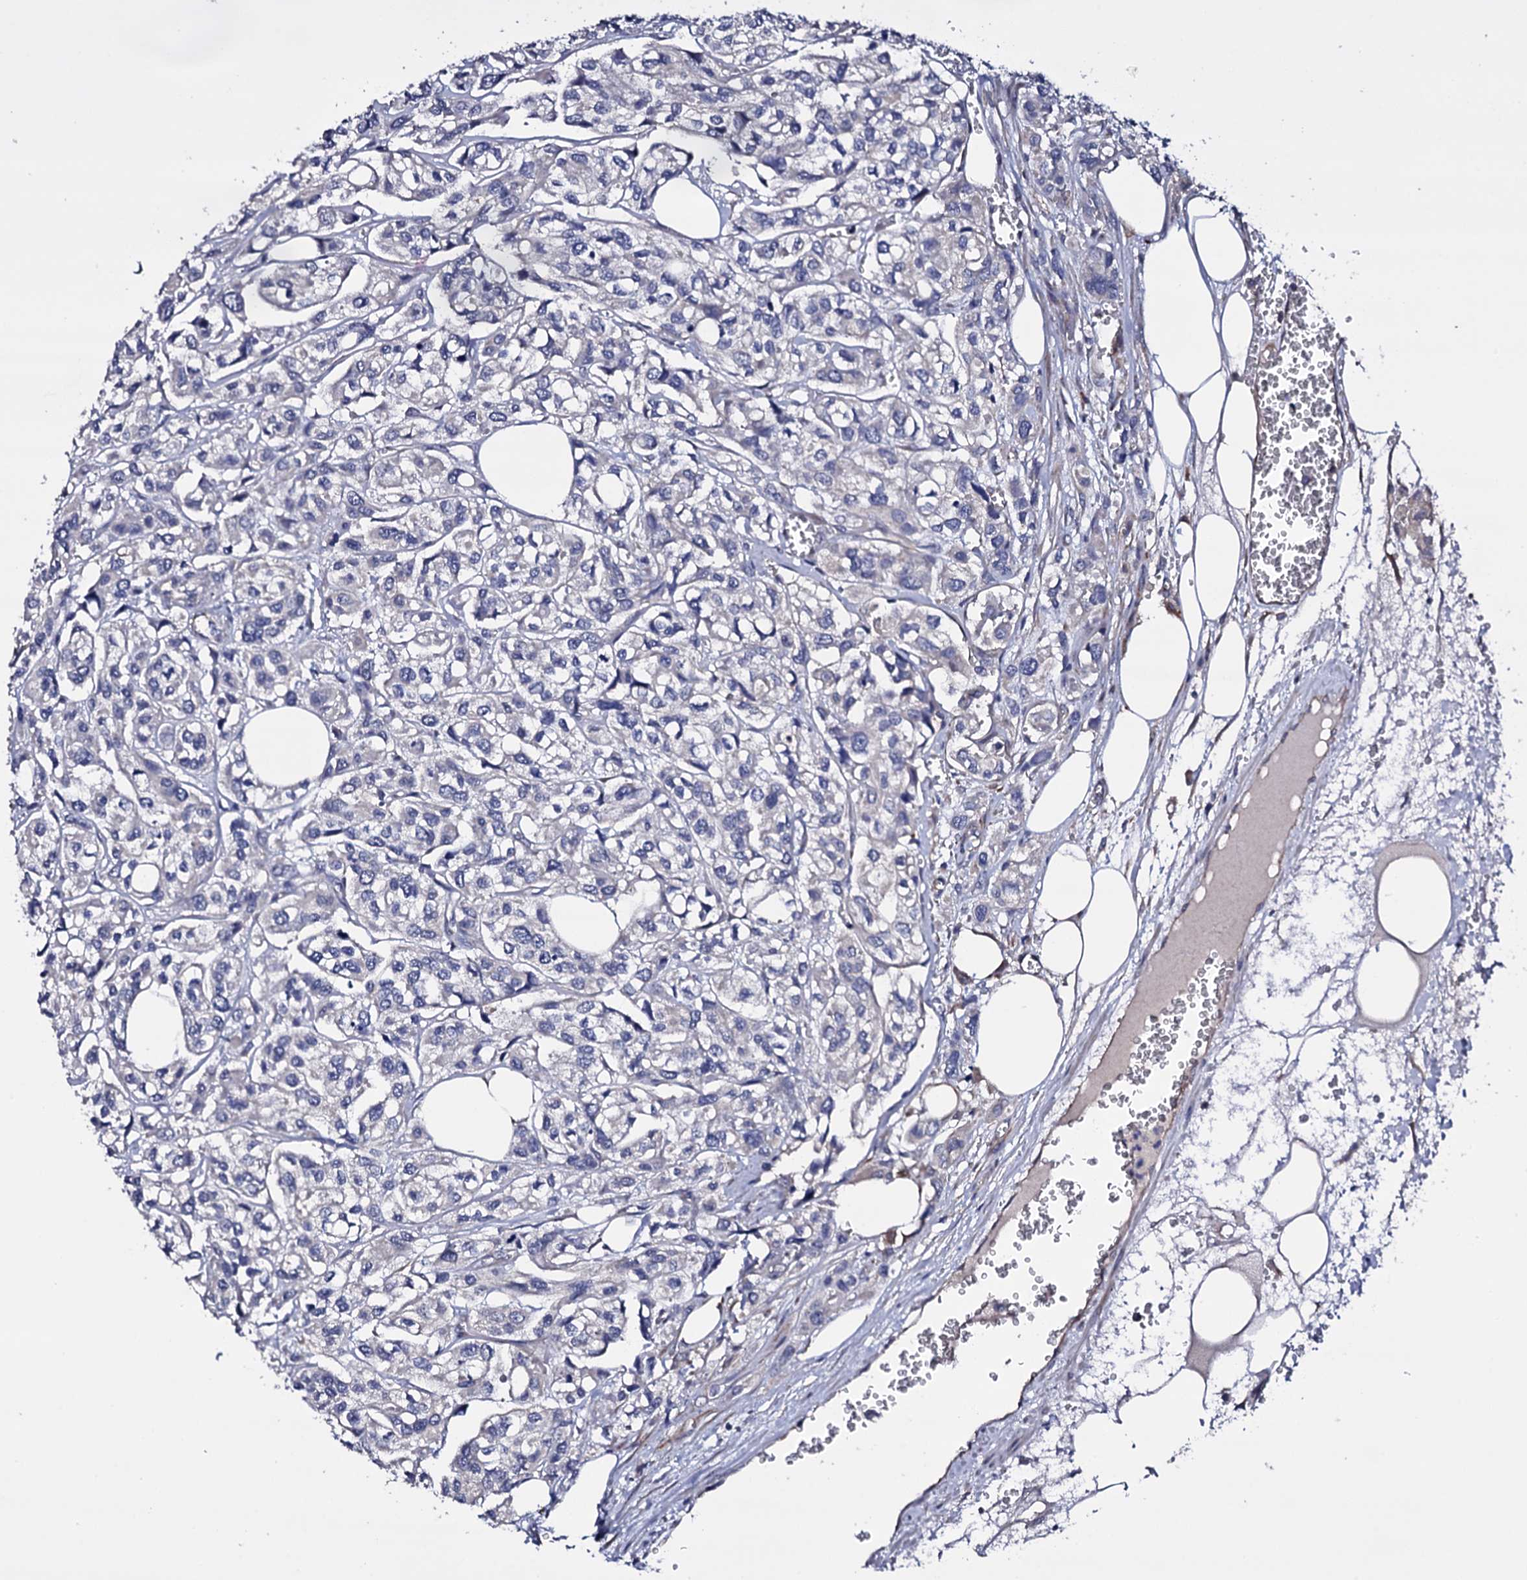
{"staining": {"intensity": "negative", "quantity": "none", "location": "none"}, "tissue": "urothelial cancer", "cell_type": "Tumor cells", "image_type": "cancer", "snomed": [{"axis": "morphology", "description": "Urothelial carcinoma, High grade"}, {"axis": "topography", "description": "Urinary bladder"}], "caption": "Protein analysis of urothelial carcinoma (high-grade) exhibits no significant expression in tumor cells. (Stains: DAB IHC with hematoxylin counter stain, Microscopy: brightfield microscopy at high magnification).", "gene": "BCL2L14", "patient": {"sex": "male", "age": 67}}